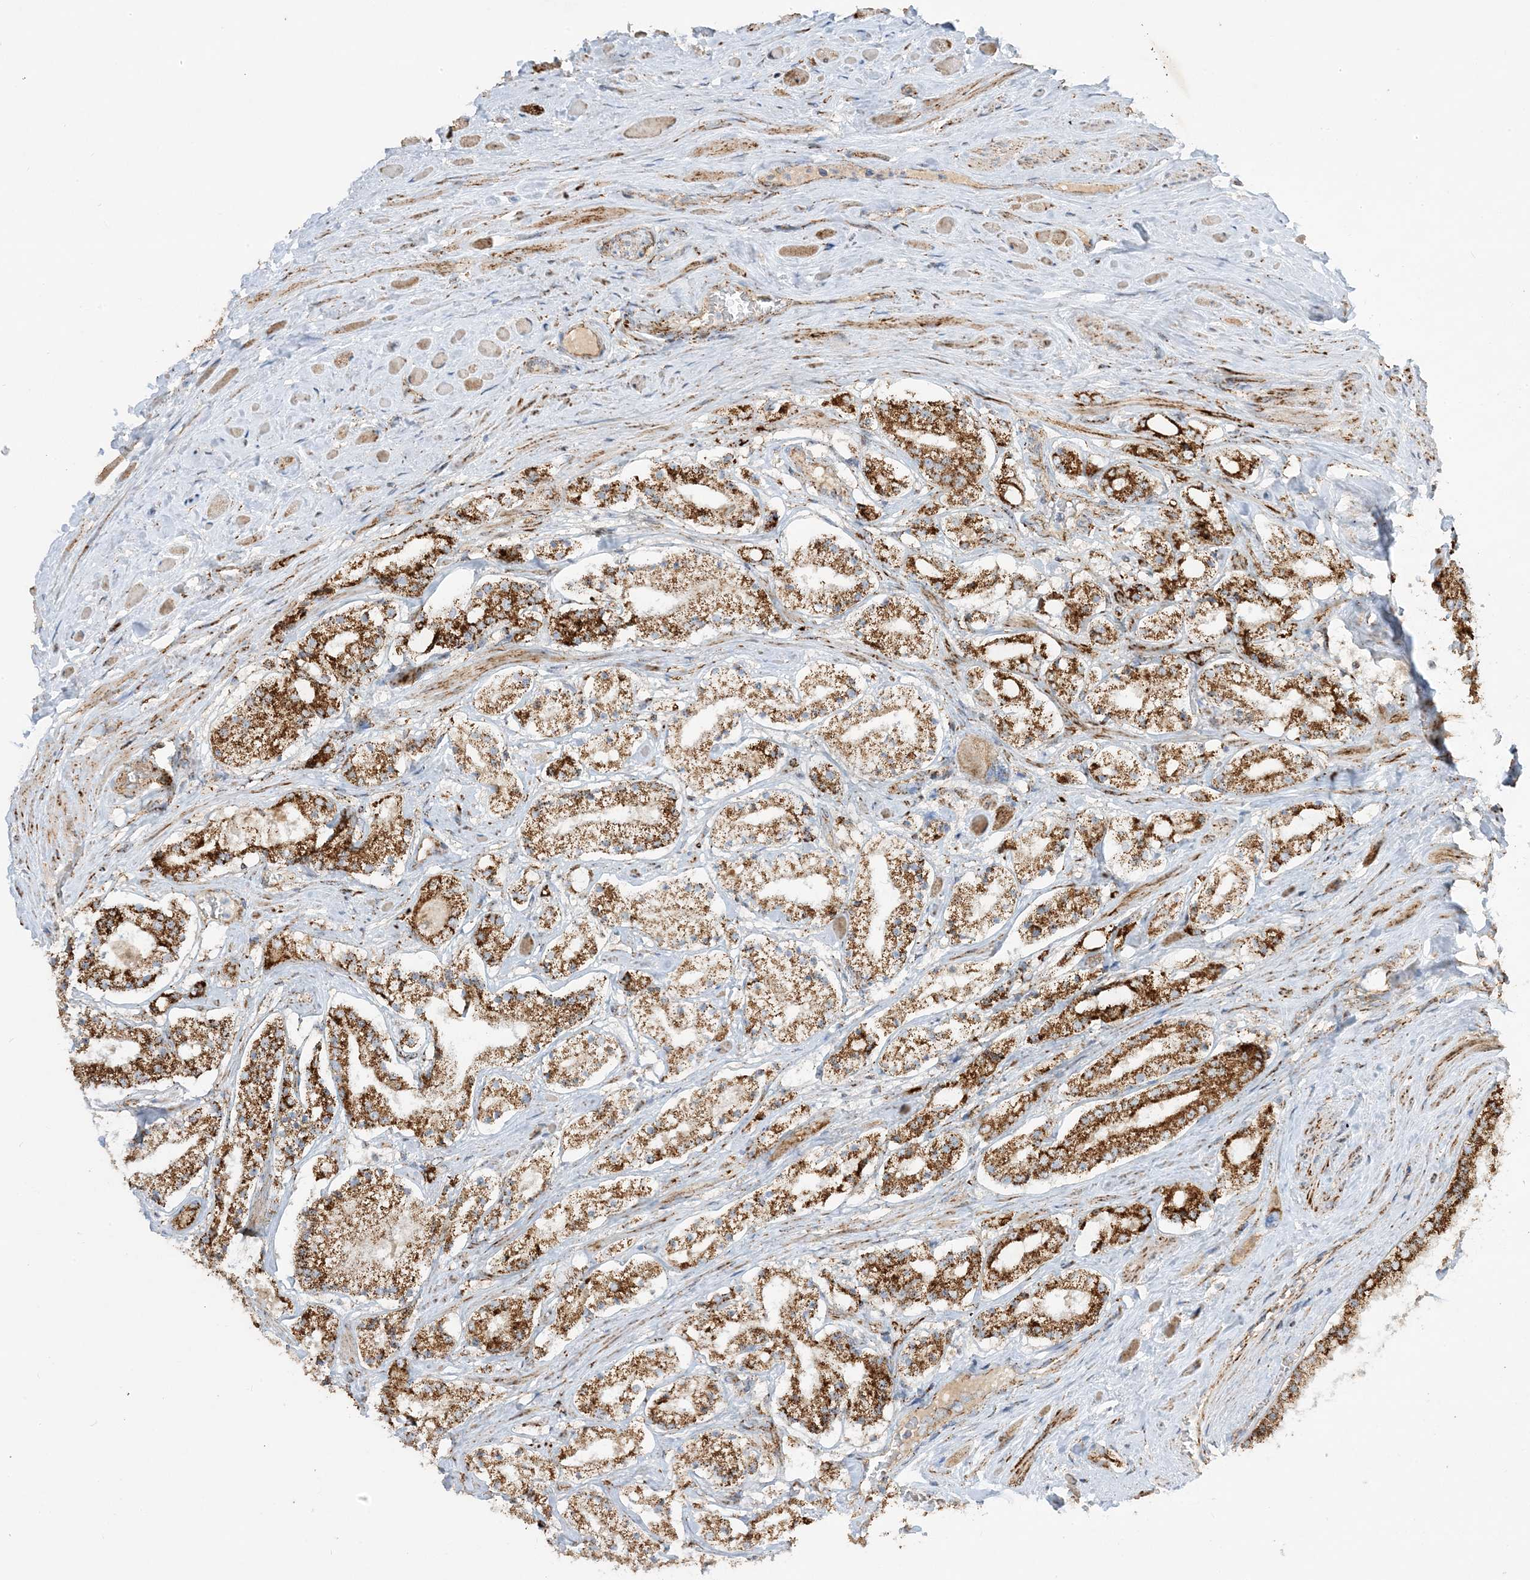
{"staining": {"intensity": "strong", "quantity": ">75%", "location": "cytoplasmic/membranous"}, "tissue": "prostate cancer", "cell_type": "Tumor cells", "image_type": "cancer", "snomed": [{"axis": "morphology", "description": "Adenocarcinoma, High grade"}, {"axis": "topography", "description": "Prostate"}], "caption": "Prostate cancer (adenocarcinoma (high-grade)) stained for a protein demonstrates strong cytoplasmic/membranous positivity in tumor cells. (DAB (3,3'-diaminobenzidine) IHC with brightfield microscopy, high magnification).", "gene": "NDUFAF3", "patient": {"sex": "male", "age": 64}}